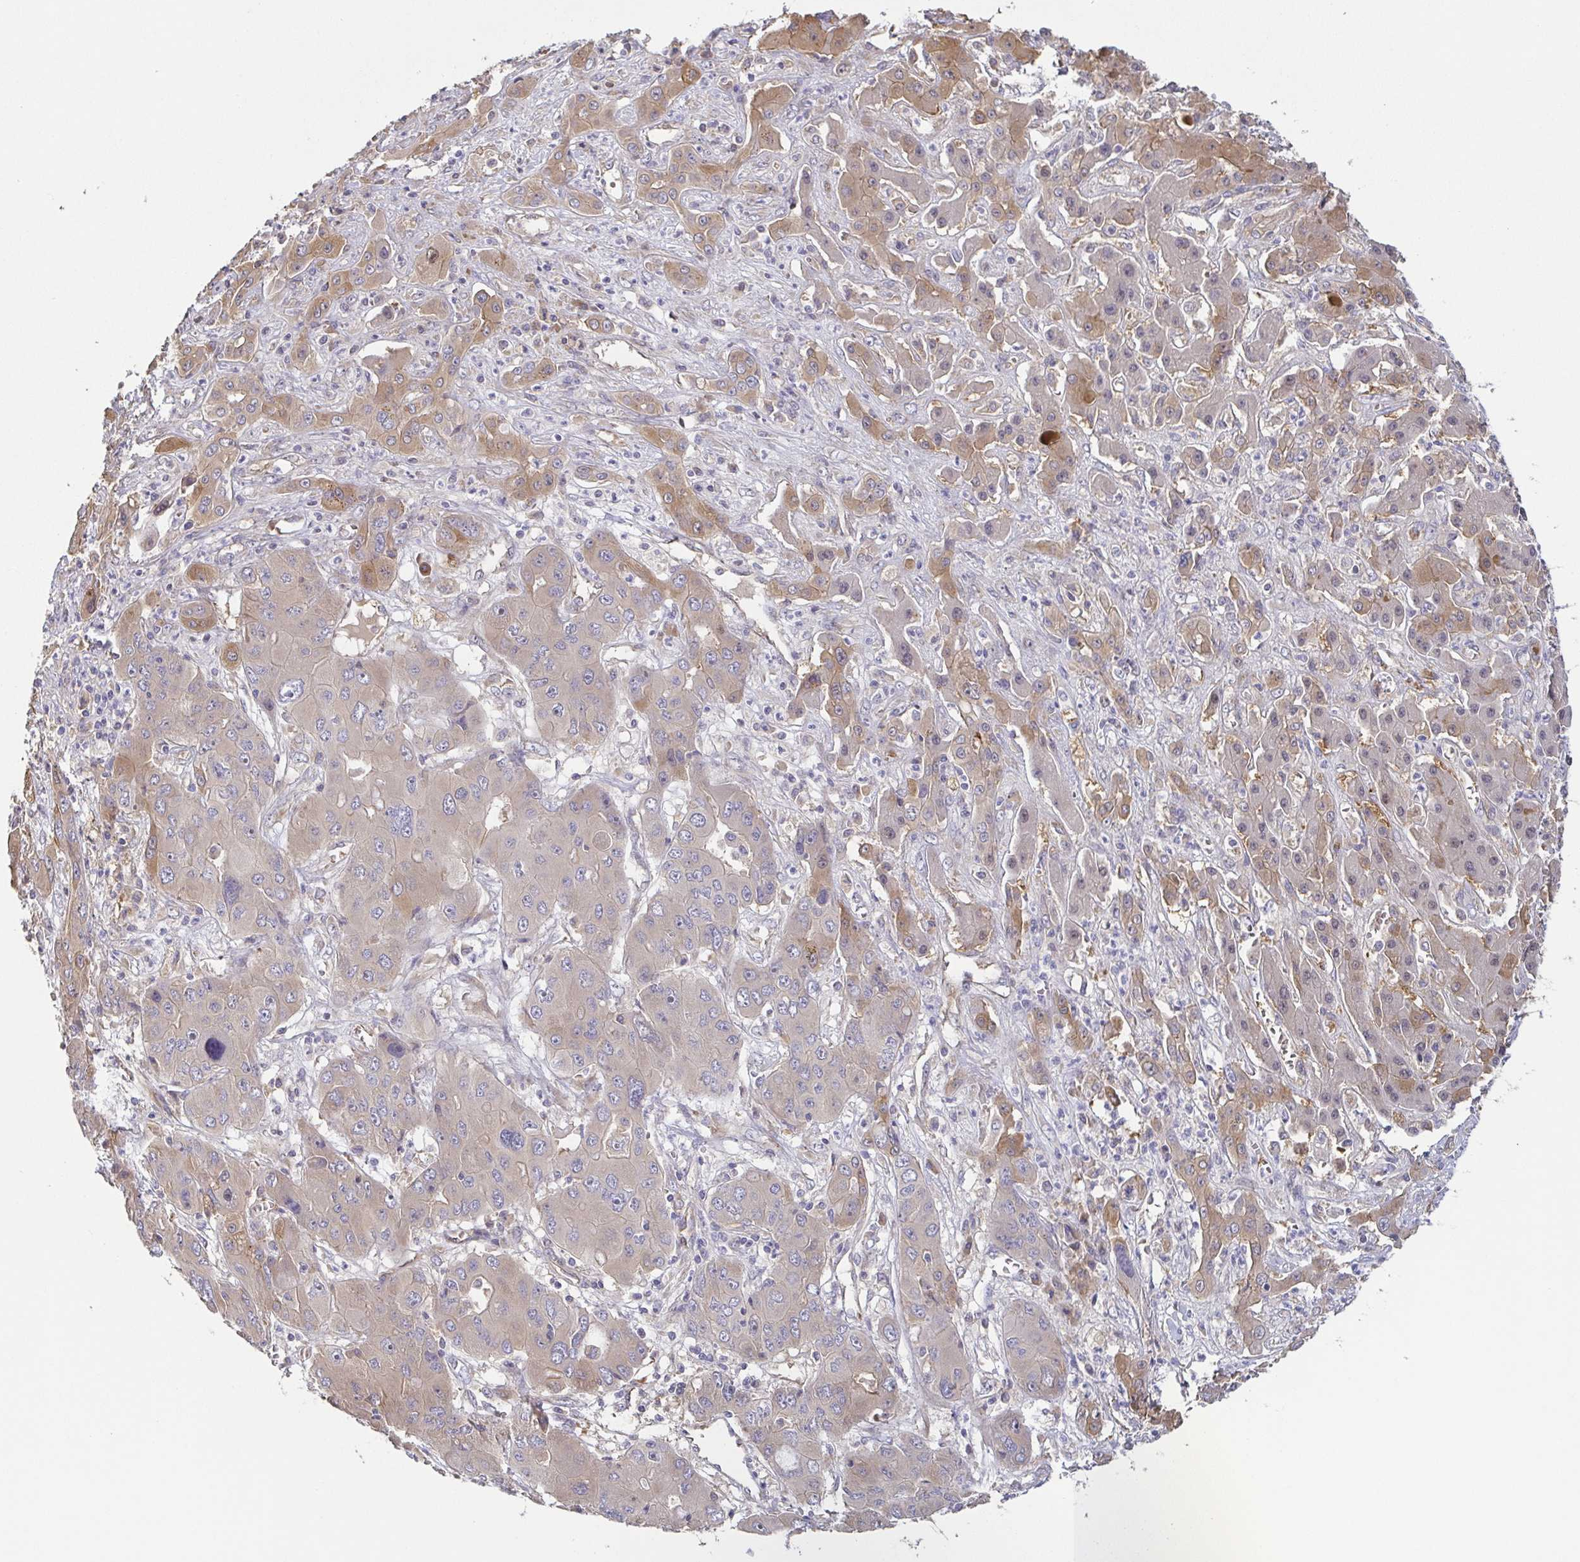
{"staining": {"intensity": "negative", "quantity": "none", "location": "none"}, "tissue": "liver cancer", "cell_type": "Tumor cells", "image_type": "cancer", "snomed": [{"axis": "morphology", "description": "Cholangiocarcinoma"}, {"axis": "topography", "description": "Liver"}], "caption": "Tumor cells show no significant staining in cholangiocarcinoma (liver). The staining was performed using DAB (3,3'-diaminobenzidine) to visualize the protein expression in brown, while the nuclei were stained in blue with hematoxylin (Magnification: 20x).", "gene": "EIF3D", "patient": {"sex": "male", "age": 67}}